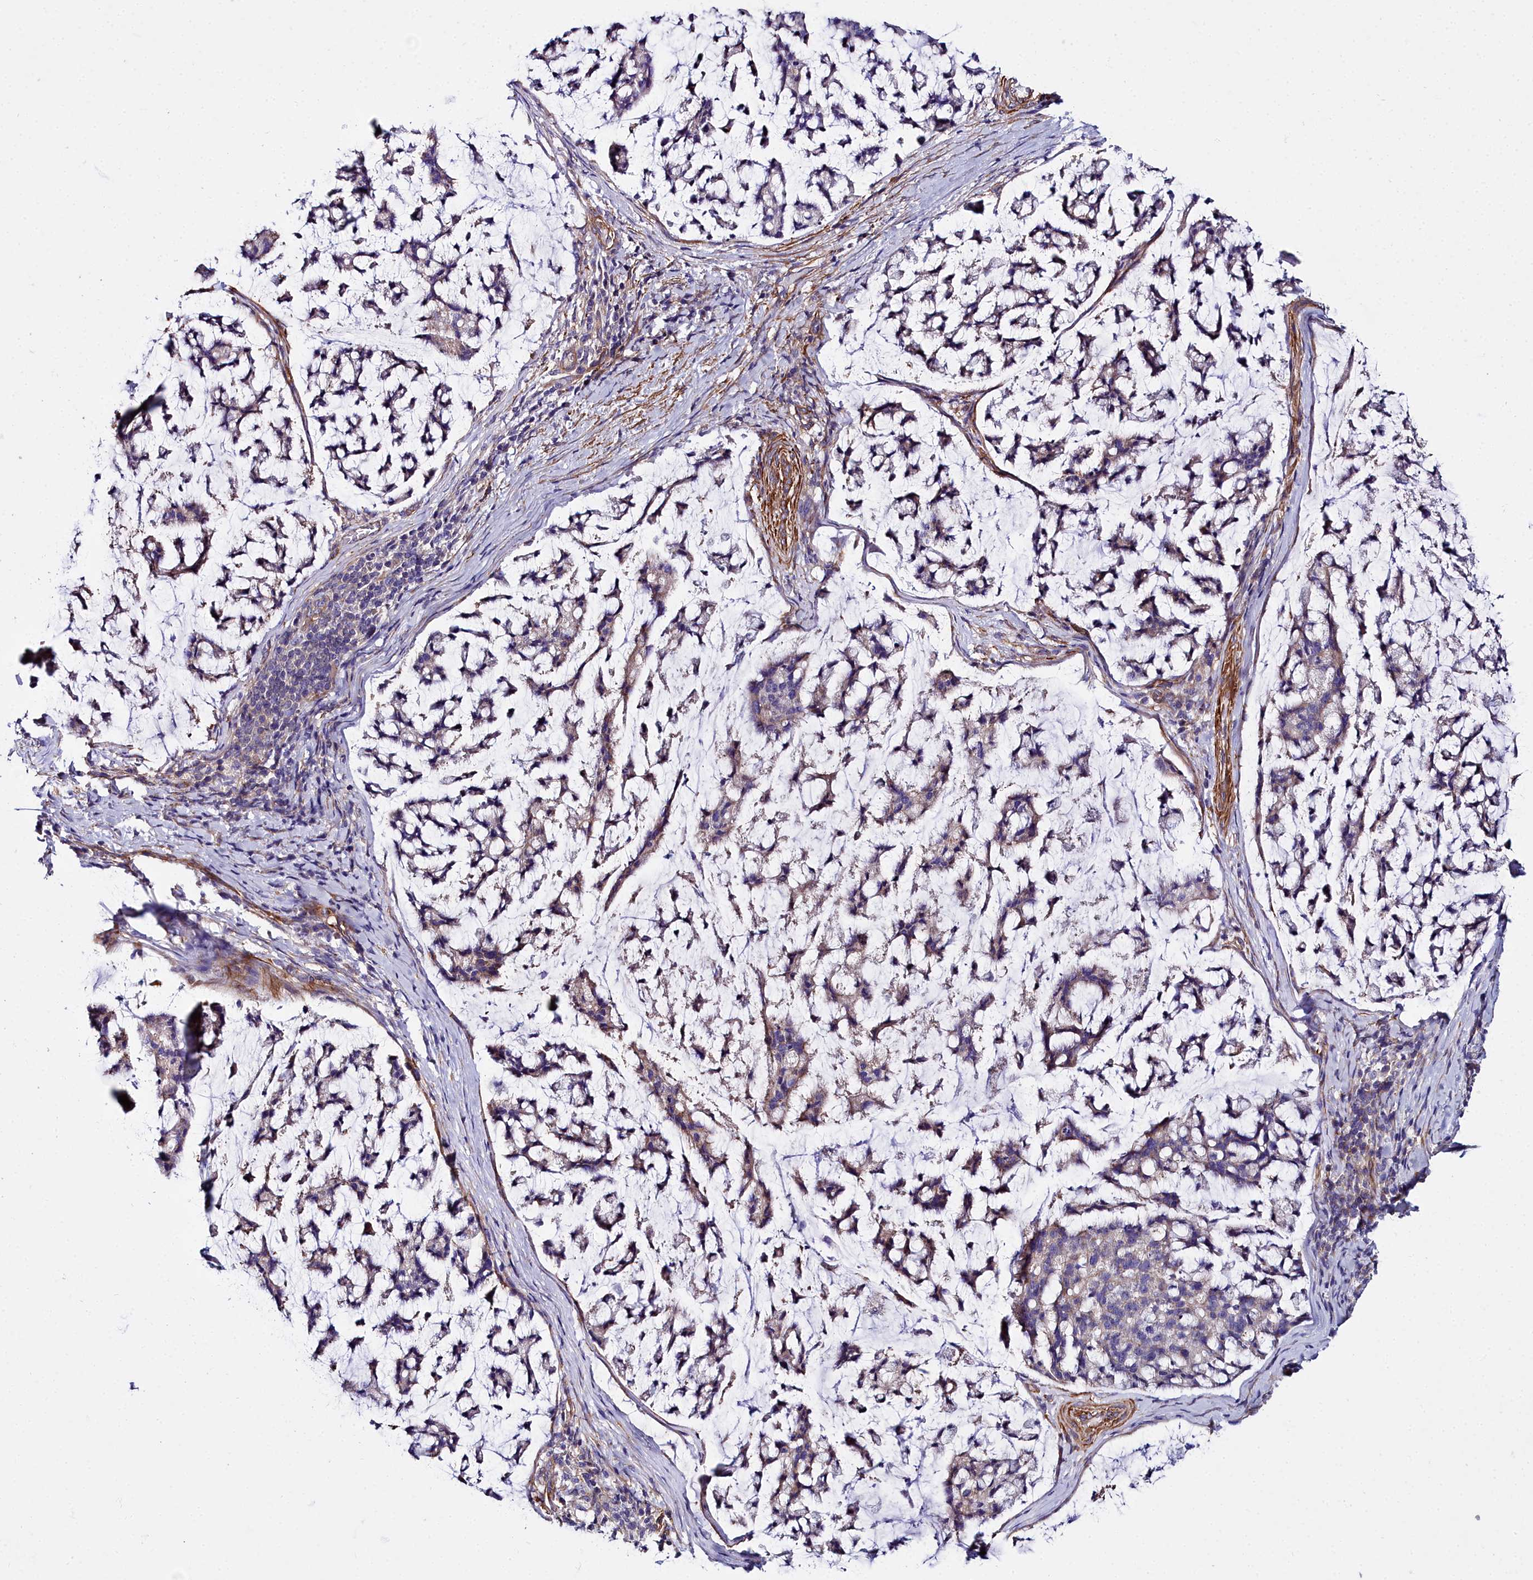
{"staining": {"intensity": "weak", "quantity": "<25%", "location": "cytoplasmic/membranous"}, "tissue": "stomach cancer", "cell_type": "Tumor cells", "image_type": "cancer", "snomed": [{"axis": "morphology", "description": "Adenocarcinoma, NOS"}, {"axis": "topography", "description": "Stomach, lower"}], "caption": "An image of human stomach cancer is negative for staining in tumor cells.", "gene": "FADS3", "patient": {"sex": "male", "age": 67}}